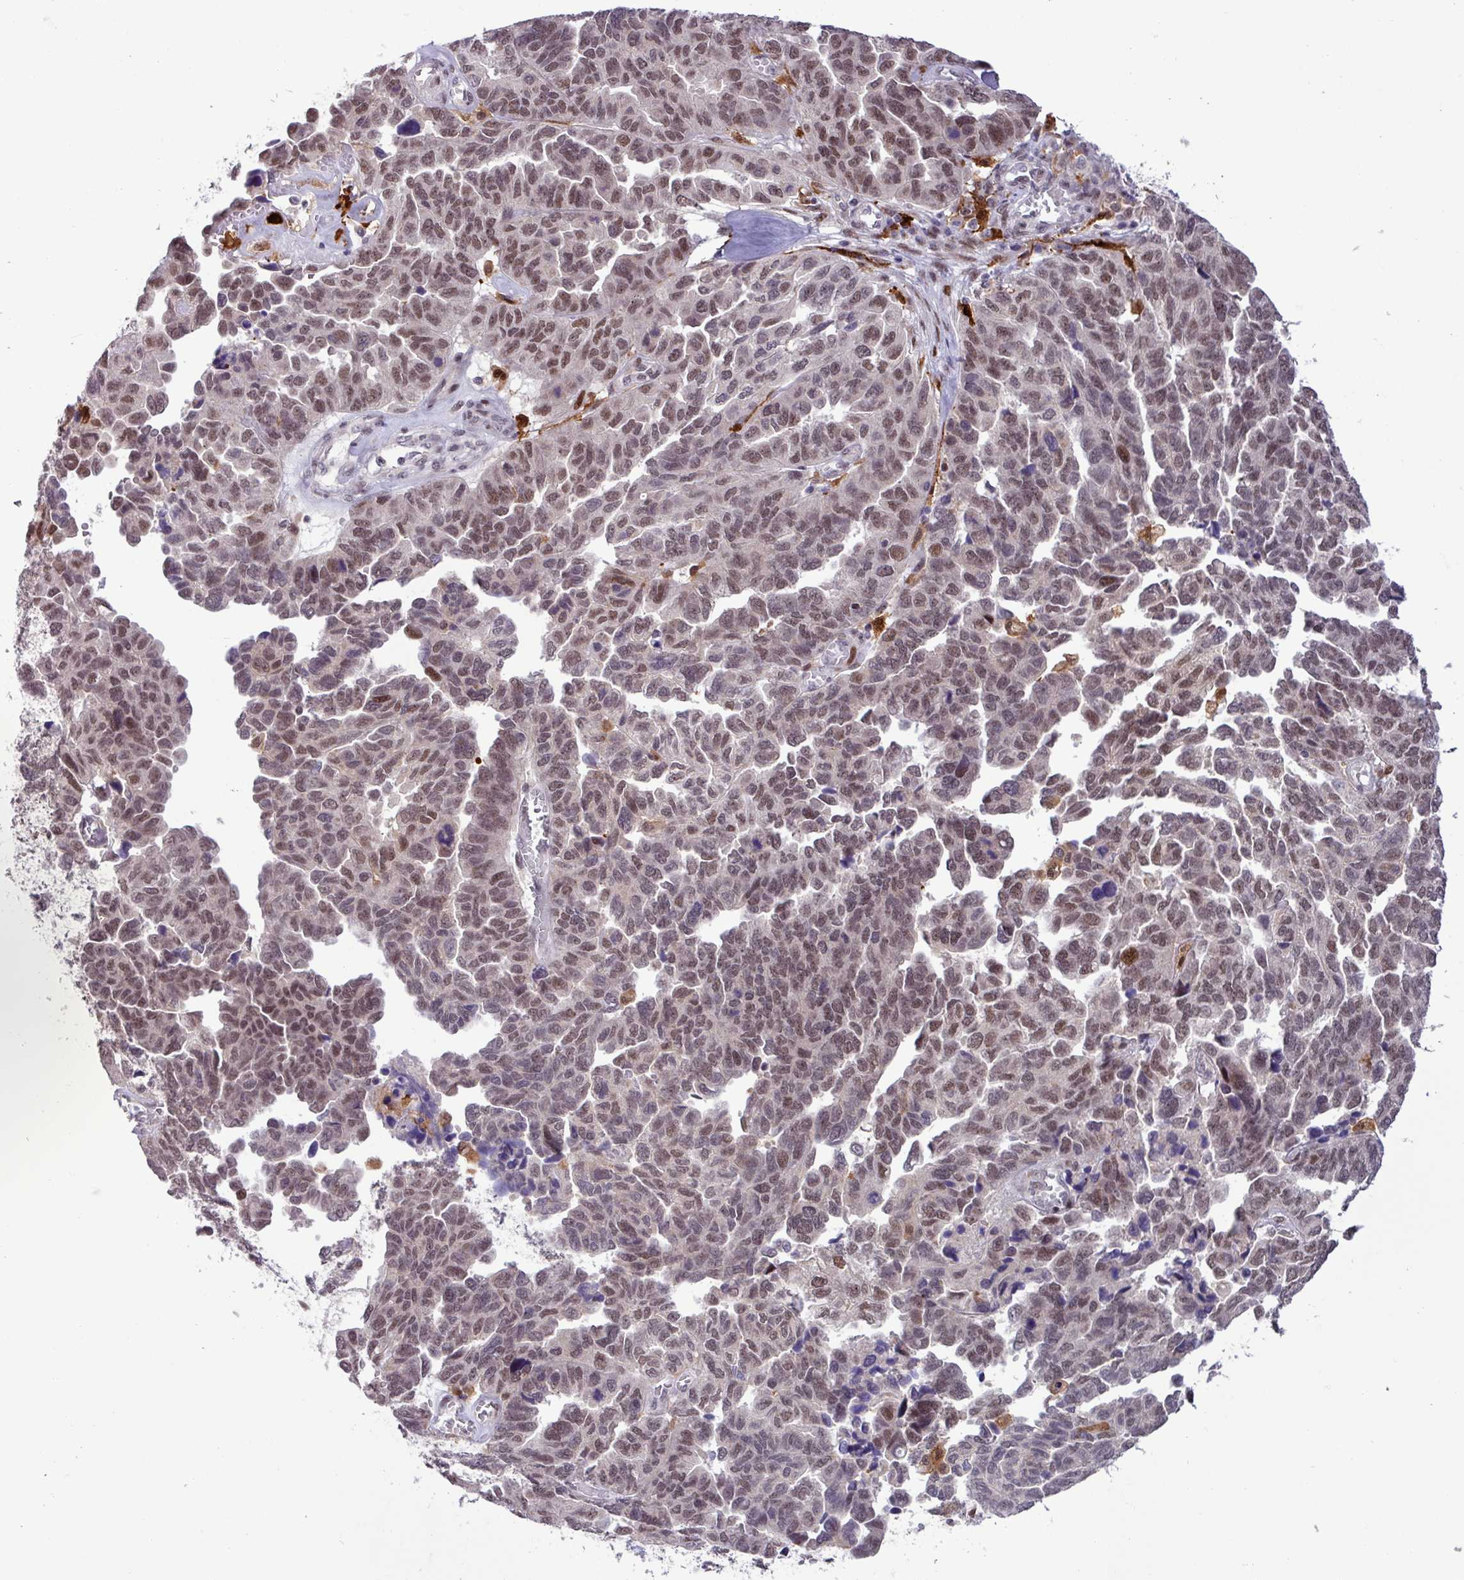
{"staining": {"intensity": "moderate", "quantity": ">75%", "location": "nuclear"}, "tissue": "ovarian cancer", "cell_type": "Tumor cells", "image_type": "cancer", "snomed": [{"axis": "morphology", "description": "Cystadenocarcinoma, serous, NOS"}, {"axis": "topography", "description": "Ovary"}], "caption": "Immunohistochemical staining of human ovarian cancer exhibits moderate nuclear protein expression in approximately >75% of tumor cells.", "gene": "BRD3", "patient": {"sex": "female", "age": 64}}